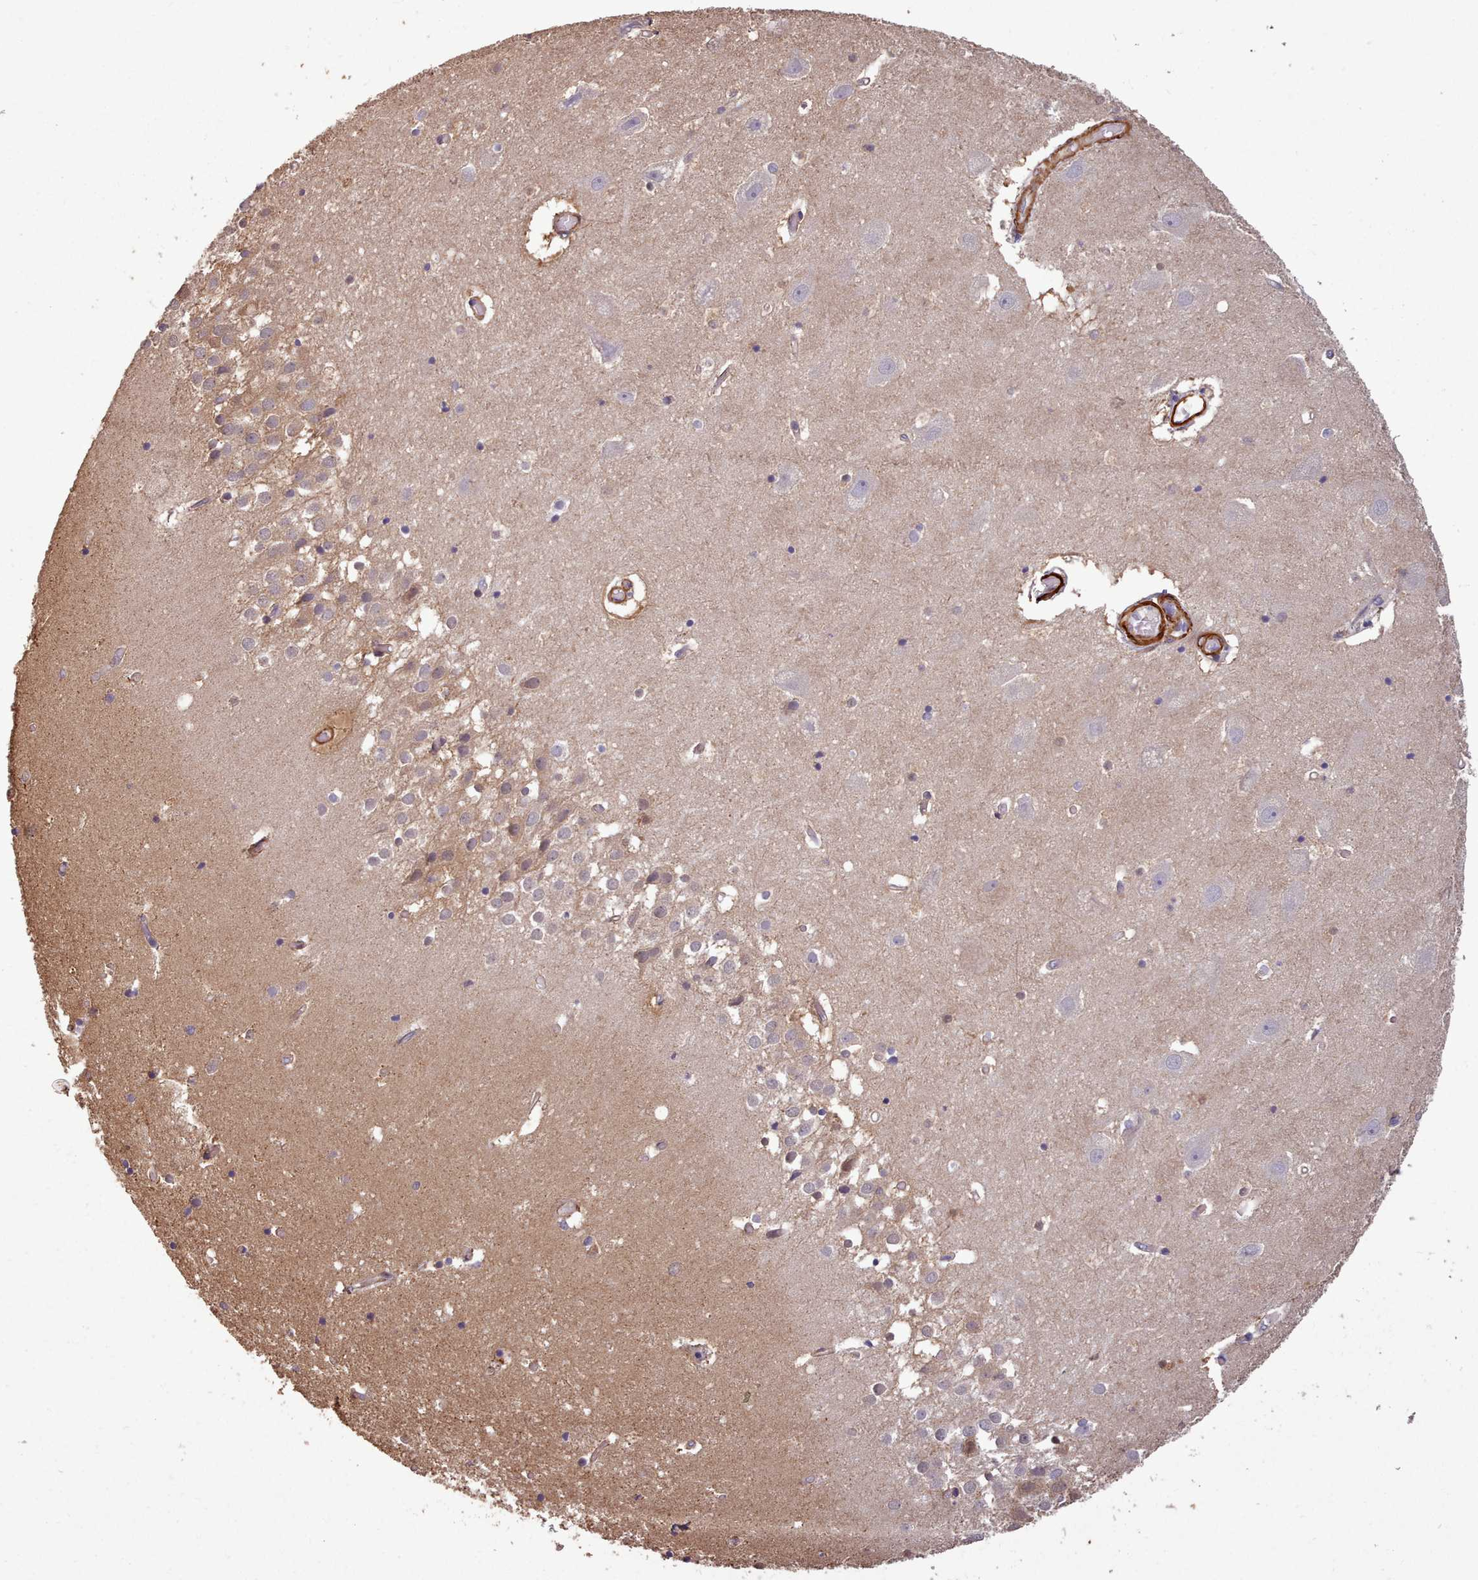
{"staining": {"intensity": "weak", "quantity": "<25%", "location": "cytoplasmic/membranous"}, "tissue": "hippocampus", "cell_type": "Glial cells", "image_type": "normal", "snomed": [{"axis": "morphology", "description": "Normal tissue, NOS"}, {"axis": "topography", "description": "Hippocampus"}], "caption": "Normal hippocampus was stained to show a protein in brown. There is no significant expression in glial cells. Brightfield microscopy of immunohistochemistry (IHC) stained with DAB (3,3'-diaminobenzidine) (brown) and hematoxylin (blue), captured at high magnification.", "gene": "NLRC4", "patient": {"sex": "female", "age": 52}}